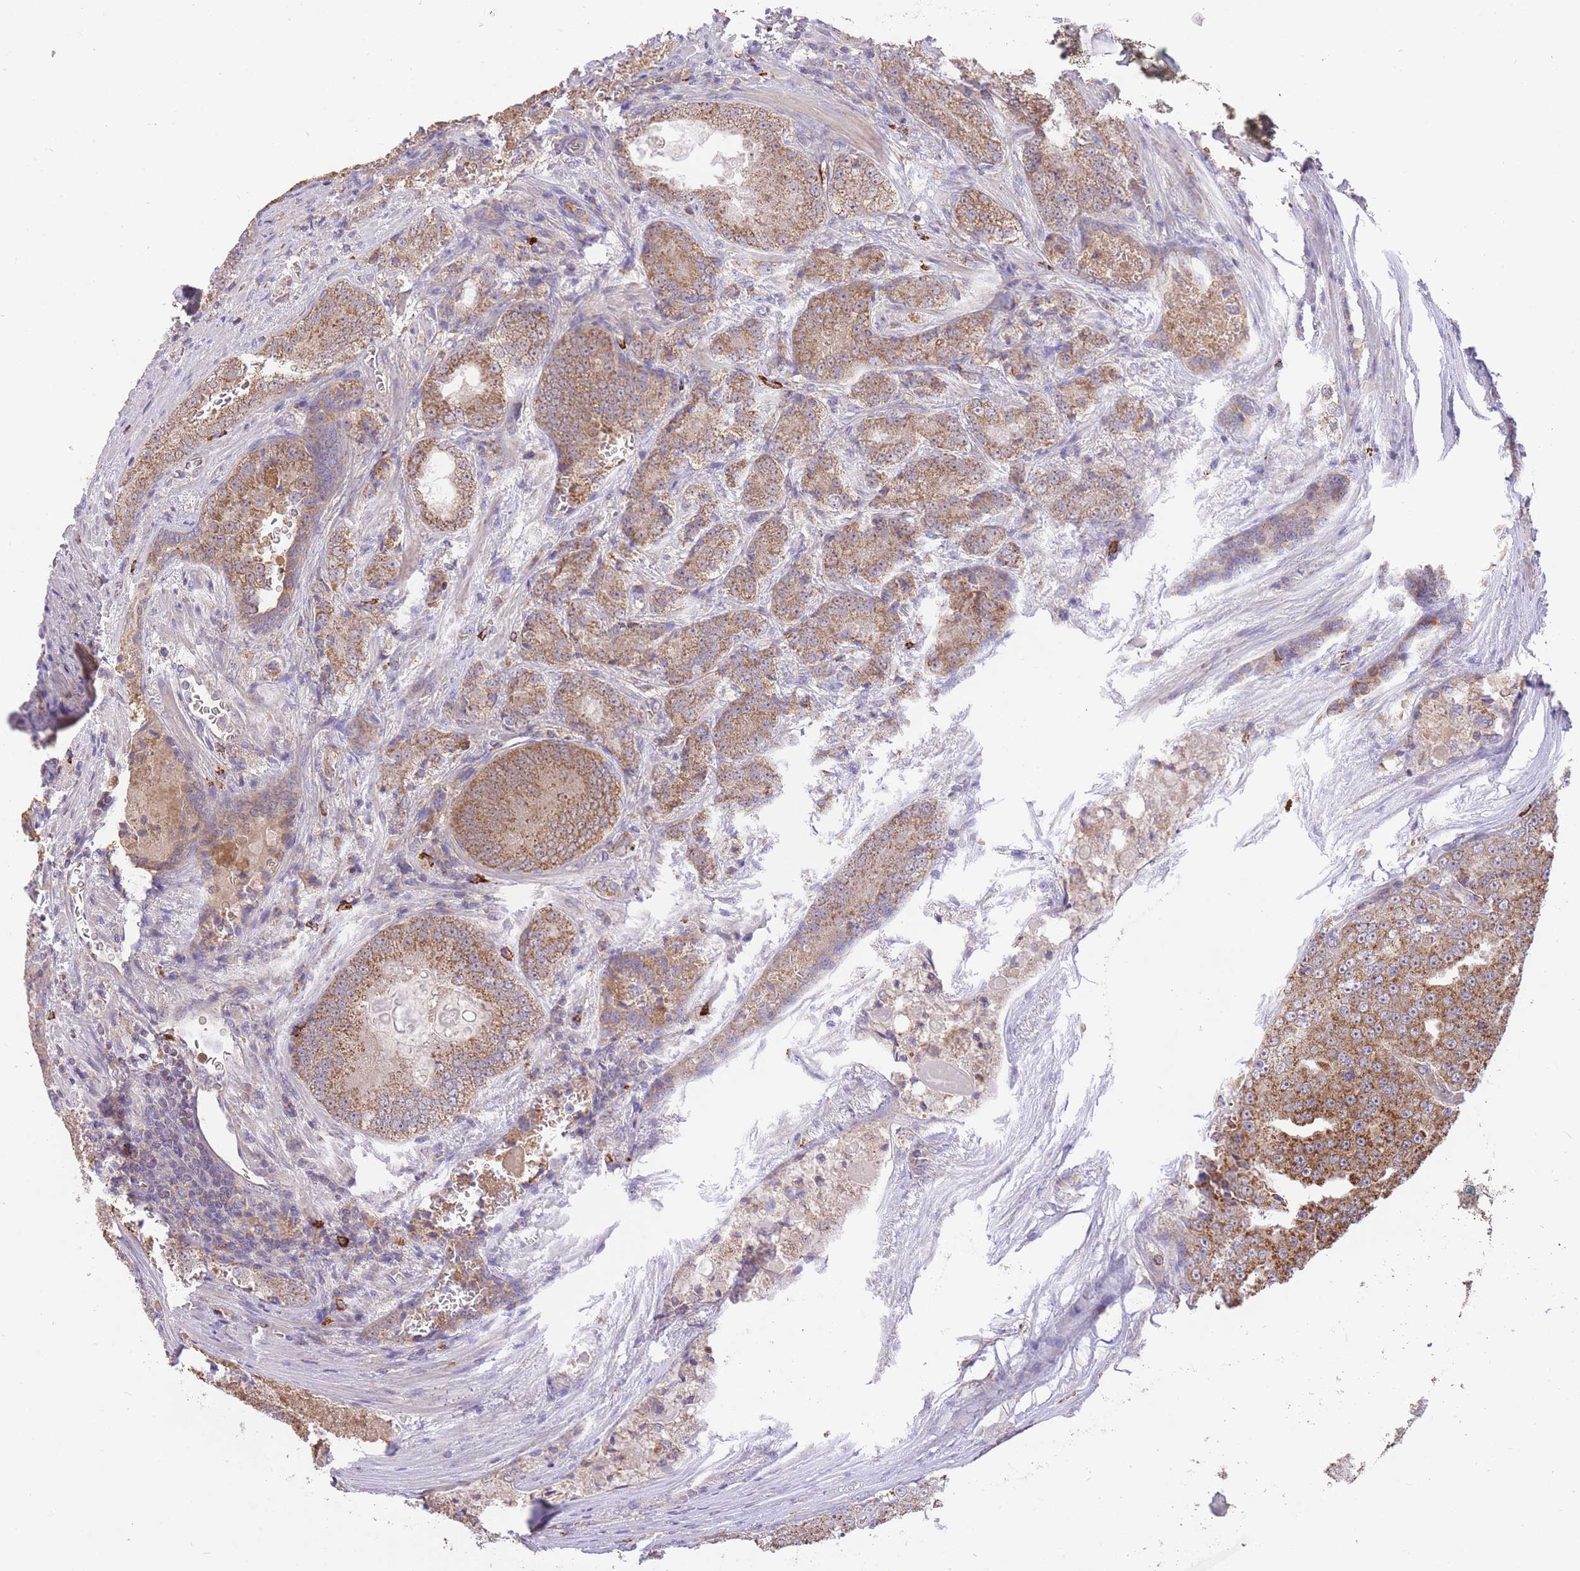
{"staining": {"intensity": "moderate", "quantity": ">75%", "location": "cytoplasmic/membranous"}, "tissue": "prostate cancer", "cell_type": "Tumor cells", "image_type": "cancer", "snomed": [{"axis": "morphology", "description": "Adenocarcinoma, High grade"}, {"axis": "topography", "description": "Prostate"}], "caption": "Moderate cytoplasmic/membranous positivity is seen in approximately >75% of tumor cells in prostate cancer (adenocarcinoma (high-grade)). The staining was performed using DAB, with brown indicating positive protein expression. Nuclei are stained blue with hematoxylin.", "gene": "PREP", "patient": {"sex": "male", "age": 63}}